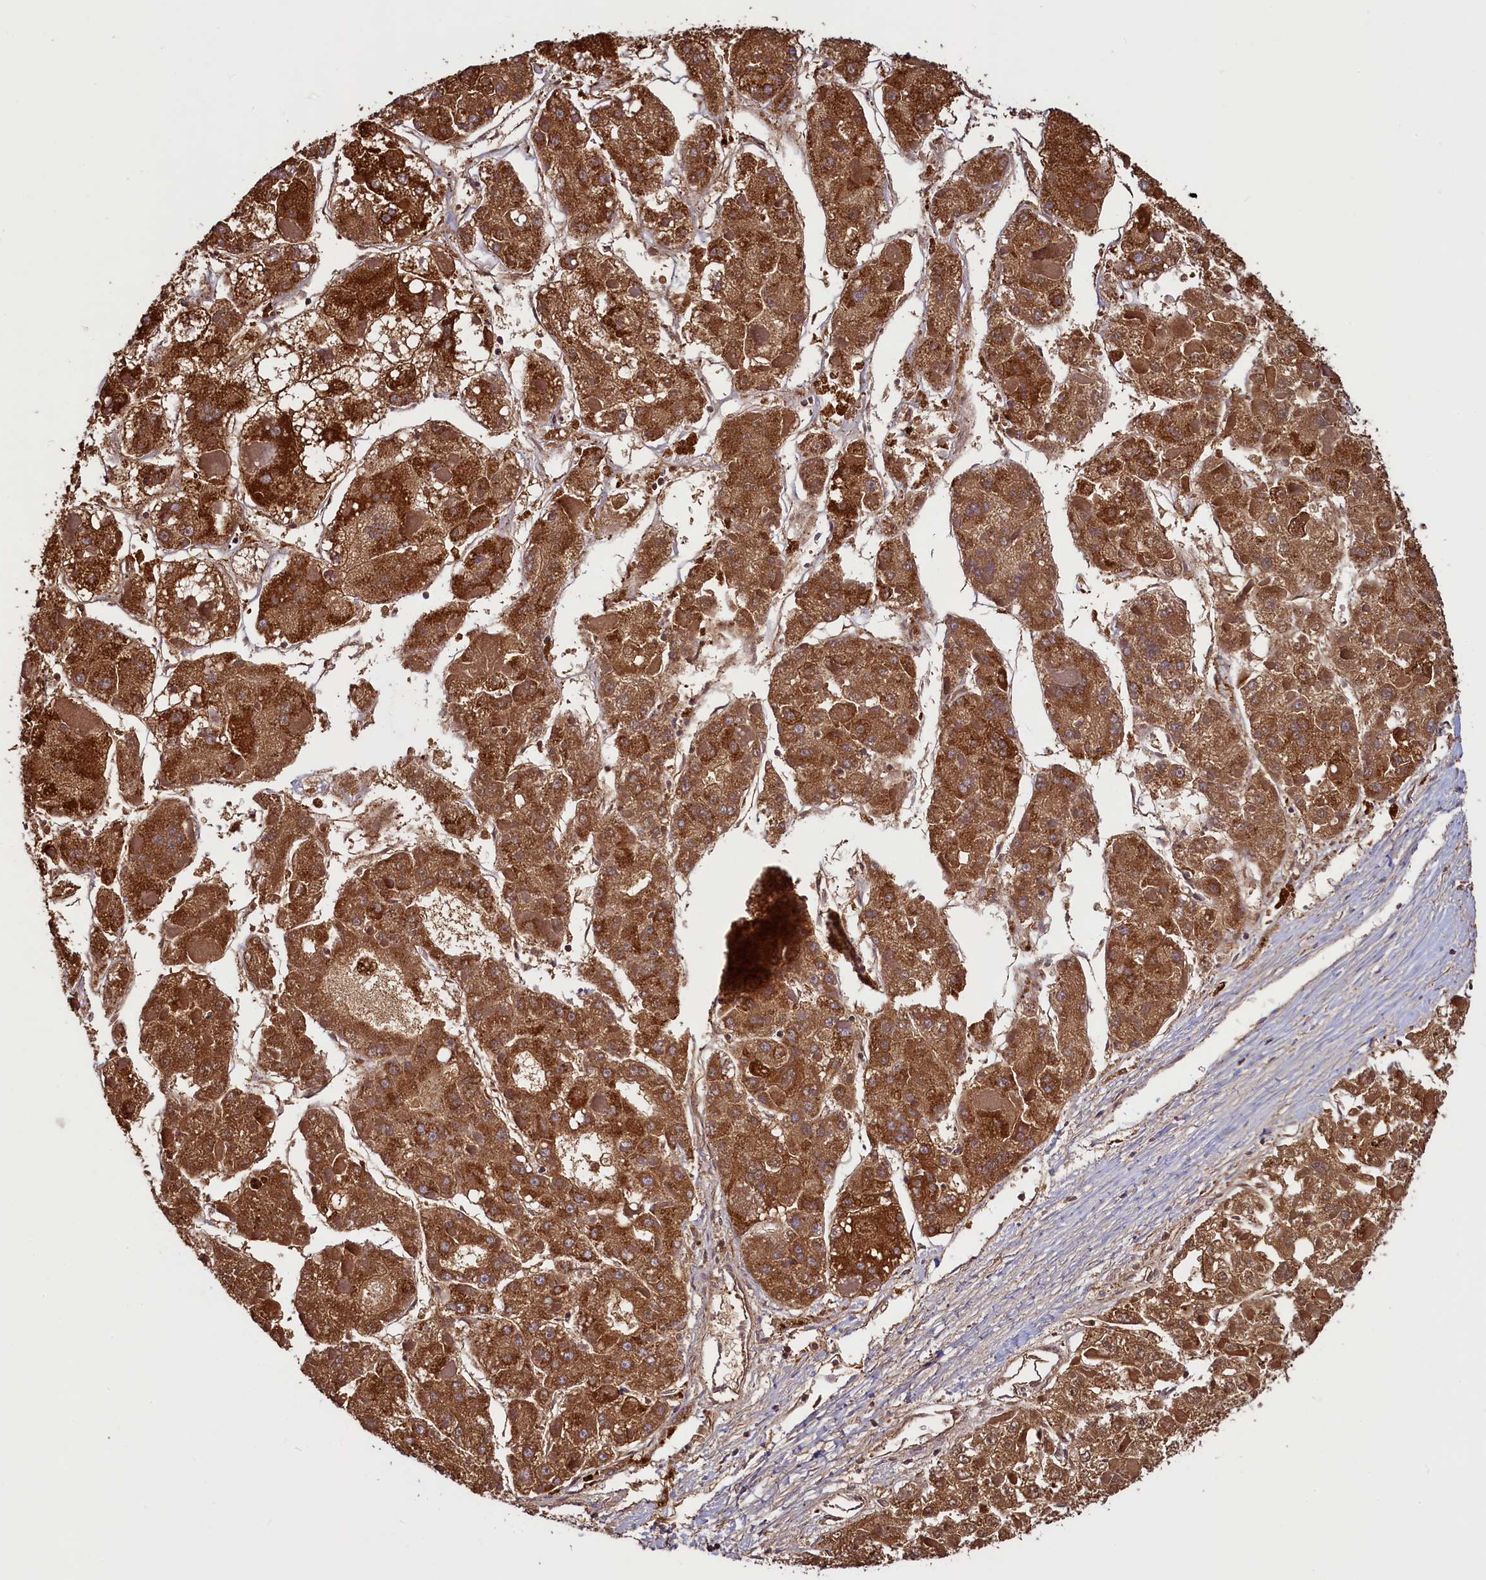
{"staining": {"intensity": "moderate", "quantity": ">75%", "location": "cytoplasmic/membranous"}, "tissue": "liver cancer", "cell_type": "Tumor cells", "image_type": "cancer", "snomed": [{"axis": "morphology", "description": "Carcinoma, Hepatocellular, NOS"}, {"axis": "topography", "description": "Liver"}], "caption": "Liver hepatocellular carcinoma stained with a protein marker reveals moderate staining in tumor cells.", "gene": "ZNF577", "patient": {"sex": "female", "age": 73}}